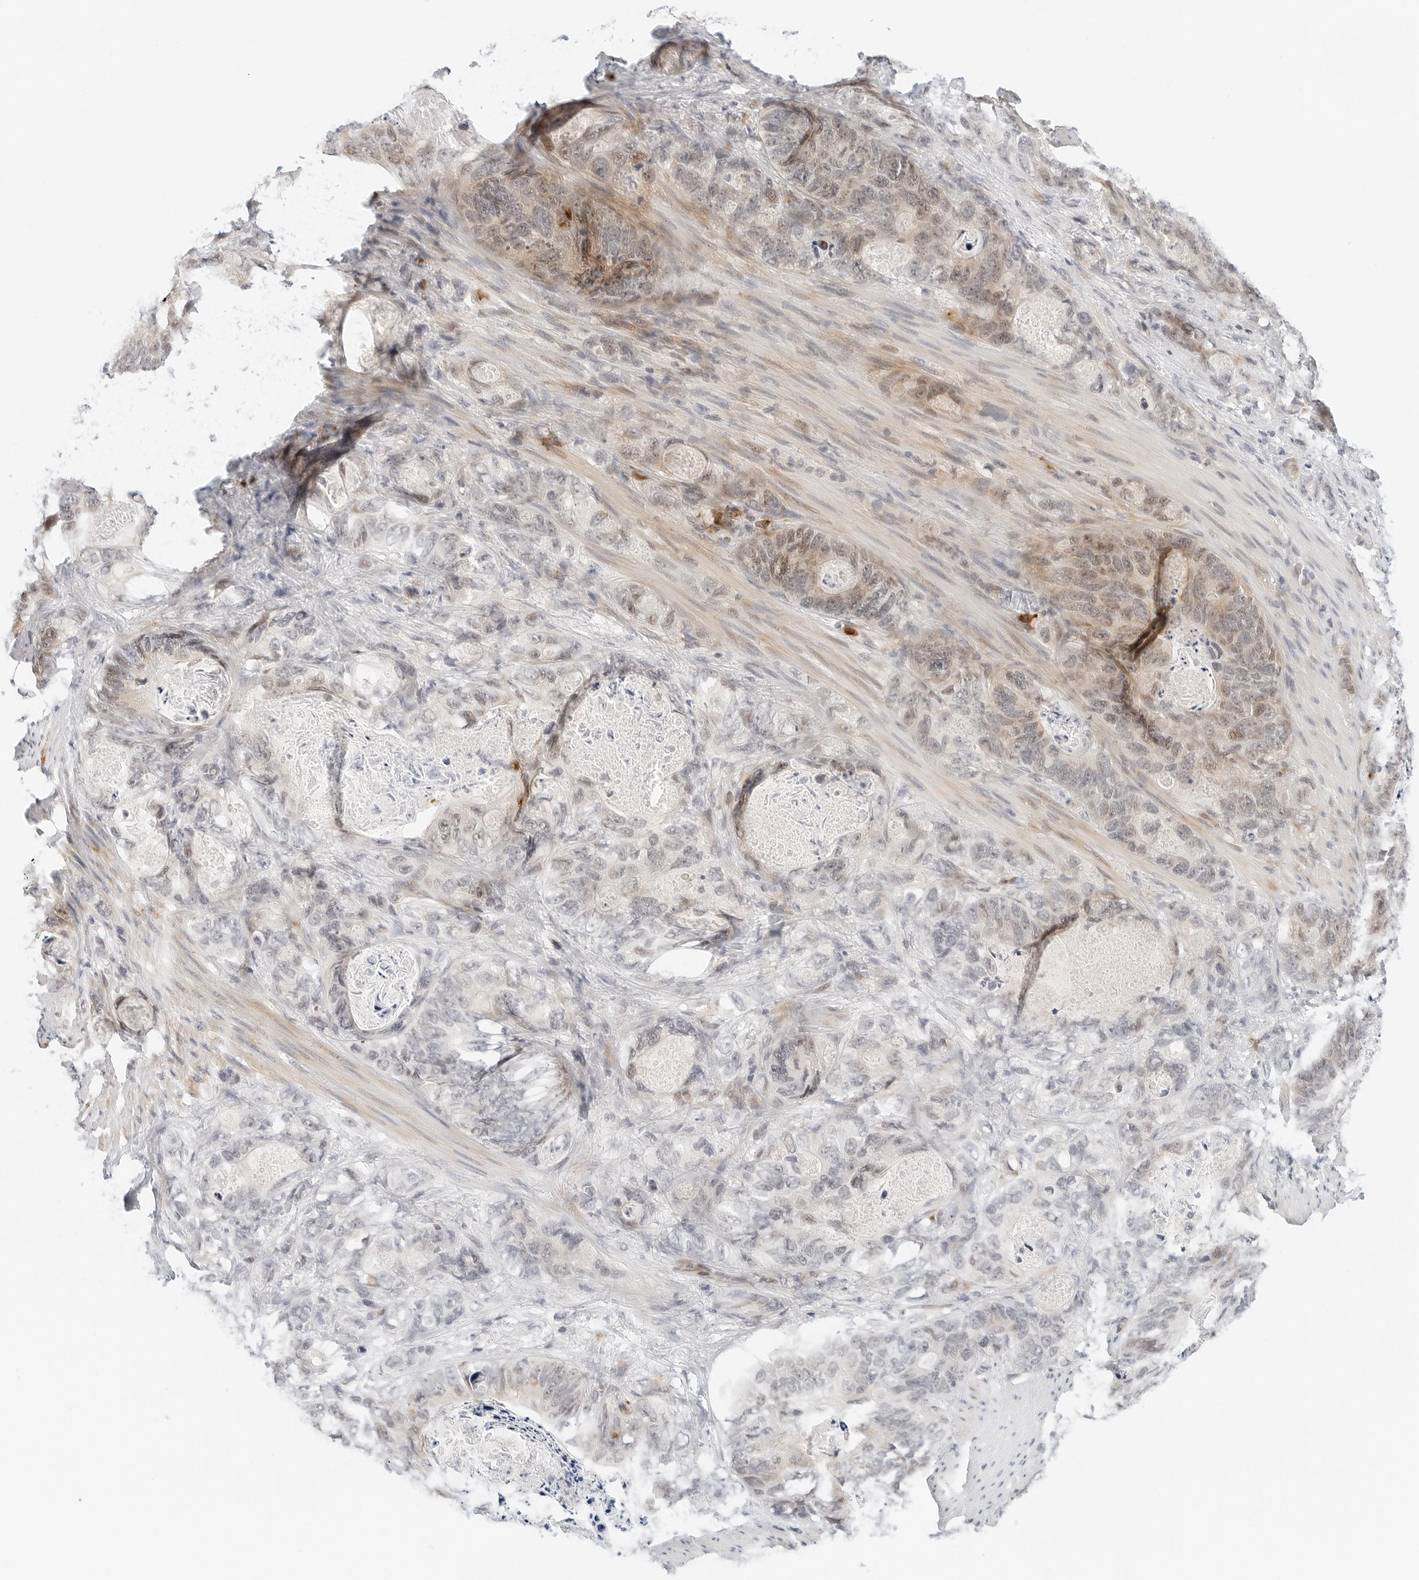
{"staining": {"intensity": "weak", "quantity": "<25%", "location": "cytoplasmic/membranous"}, "tissue": "stomach cancer", "cell_type": "Tumor cells", "image_type": "cancer", "snomed": [{"axis": "morphology", "description": "Normal tissue, NOS"}, {"axis": "morphology", "description": "Adenocarcinoma, NOS"}, {"axis": "topography", "description": "Stomach"}], "caption": "The image demonstrates no significant staining in tumor cells of stomach cancer (adenocarcinoma). (DAB IHC with hematoxylin counter stain).", "gene": "PARP10", "patient": {"sex": "female", "age": 89}}